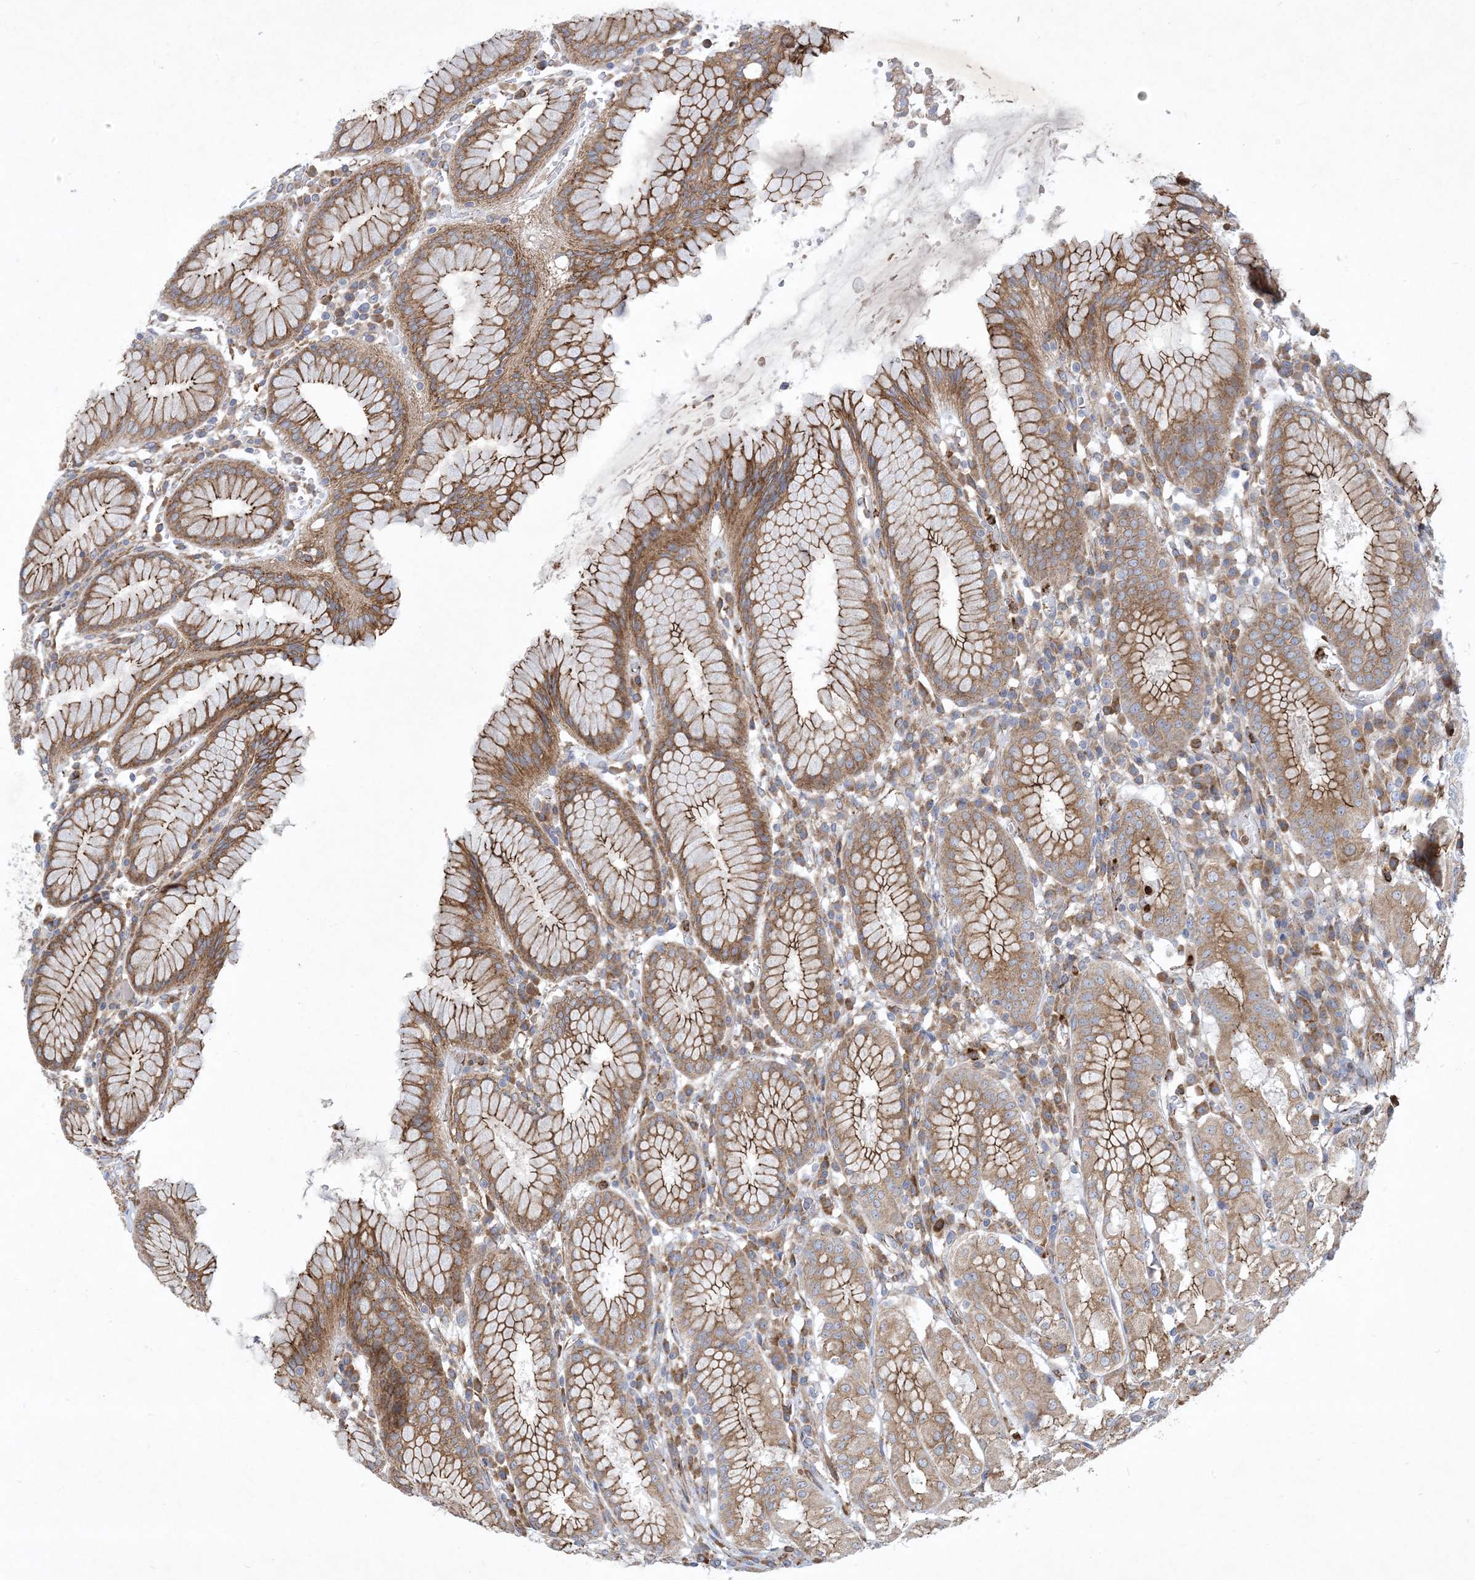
{"staining": {"intensity": "moderate", "quantity": ">75%", "location": "cytoplasmic/membranous"}, "tissue": "stomach", "cell_type": "Glandular cells", "image_type": "normal", "snomed": [{"axis": "morphology", "description": "Normal tissue, NOS"}, {"axis": "topography", "description": "Stomach"}, {"axis": "topography", "description": "Stomach, lower"}], "caption": "Immunohistochemical staining of benign human stomach exhibits medium levels of moderate cytoplasmic/membranous positivity in approximately >75% of glandular cells. (IHC, brightfield microscopy, high magnification).", "gene": "OTOP1", "patient": {"sex": "female", "age": 56}}